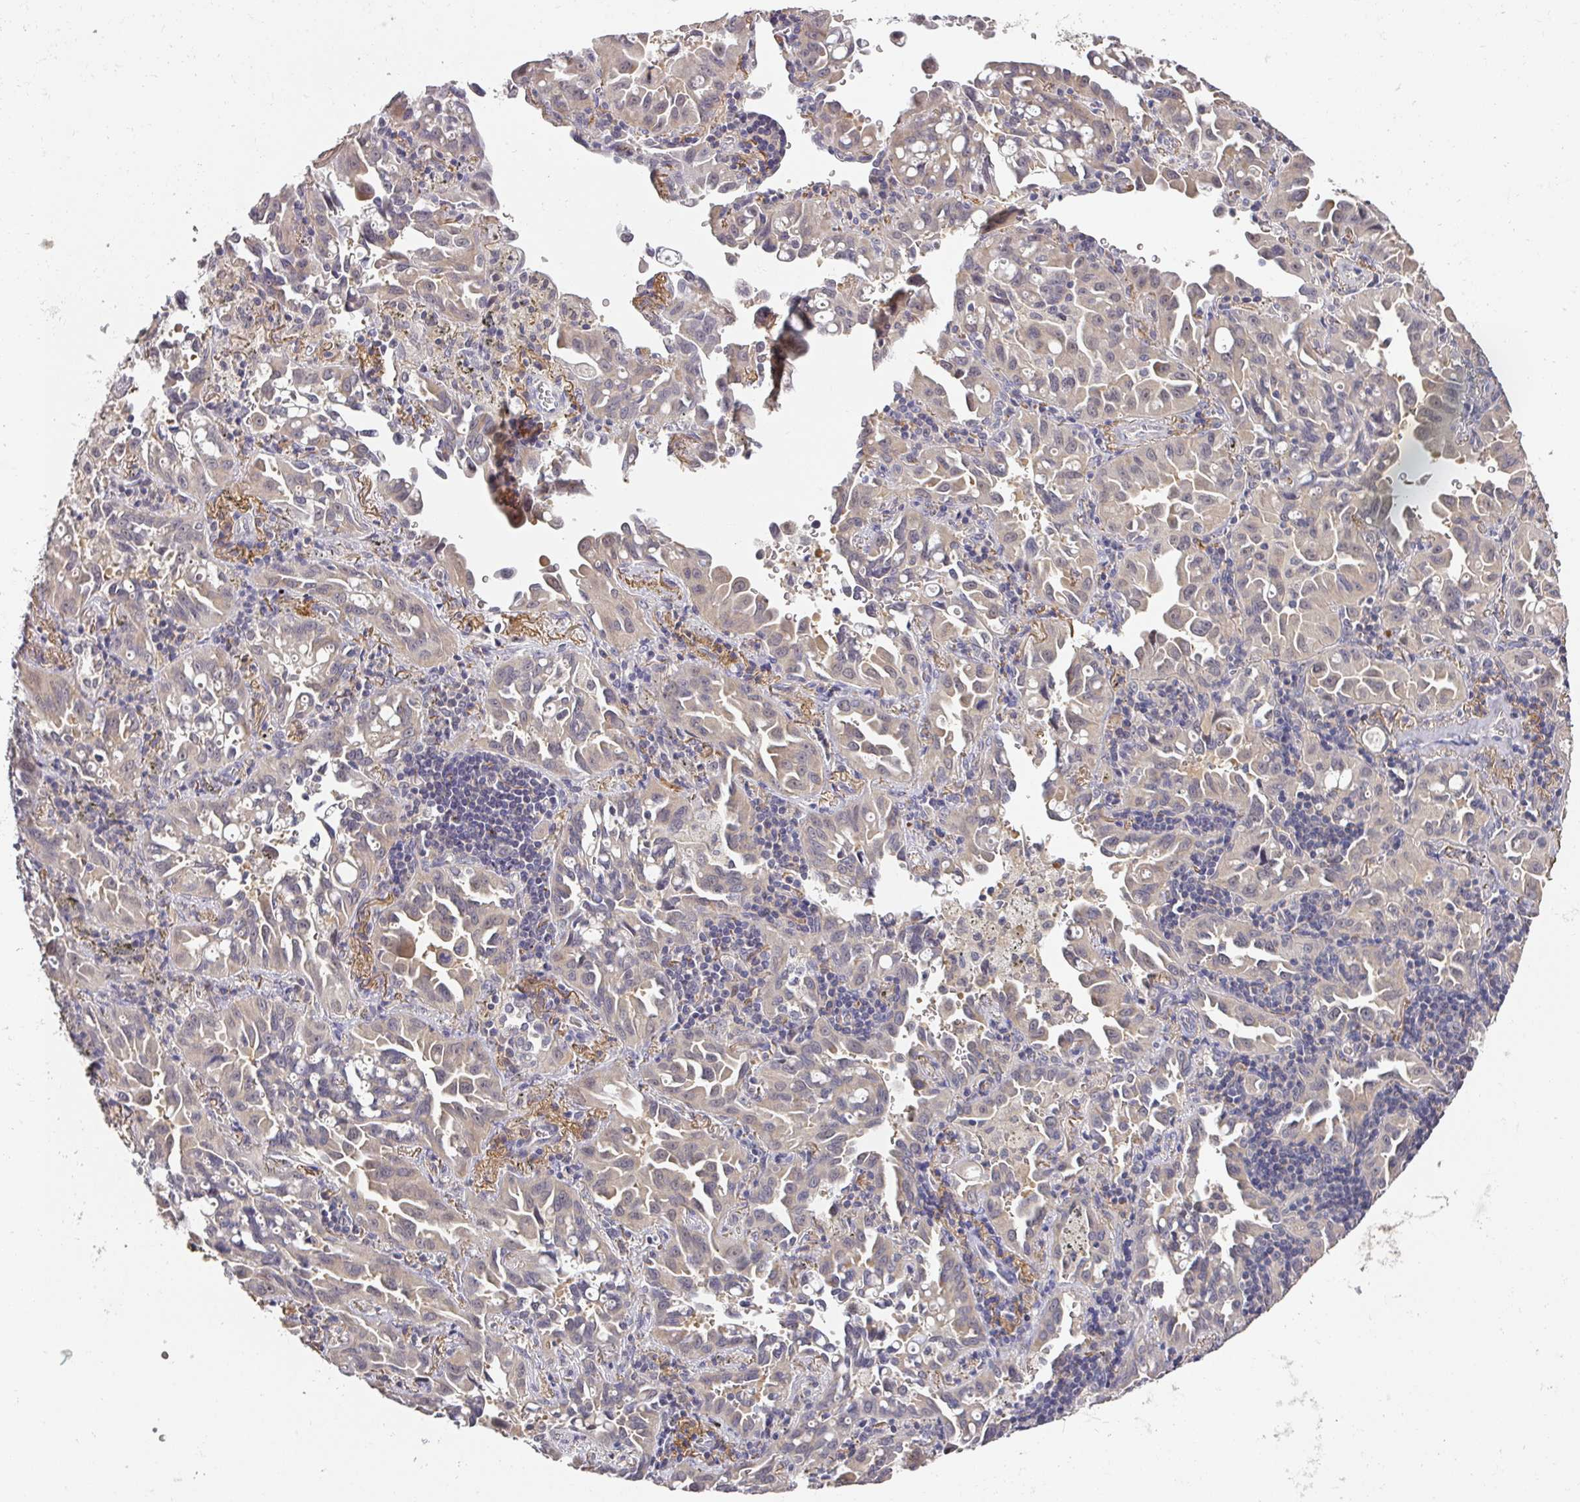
{"staining": {"intensity": "weak", "quantity": "25%-75%", "location": "cytoplasmic/membranous"}, "tissue": "lung cancer", "cell_type": "Tumor cells", "image_type": "cancer", "snomed": [{"axis": "morphology", "description": "Adenocarcinoma, NOS"}, {"axis": "topography", "description": "Lung"}], "caption": "Lung cancer (adenocarcinoma) stained for a protein demonstrates weak cytoplasmic/membranous positivity in tumor cells.", "gene": "FOXN4", "patient": {"sex": "male", "age": 68}}